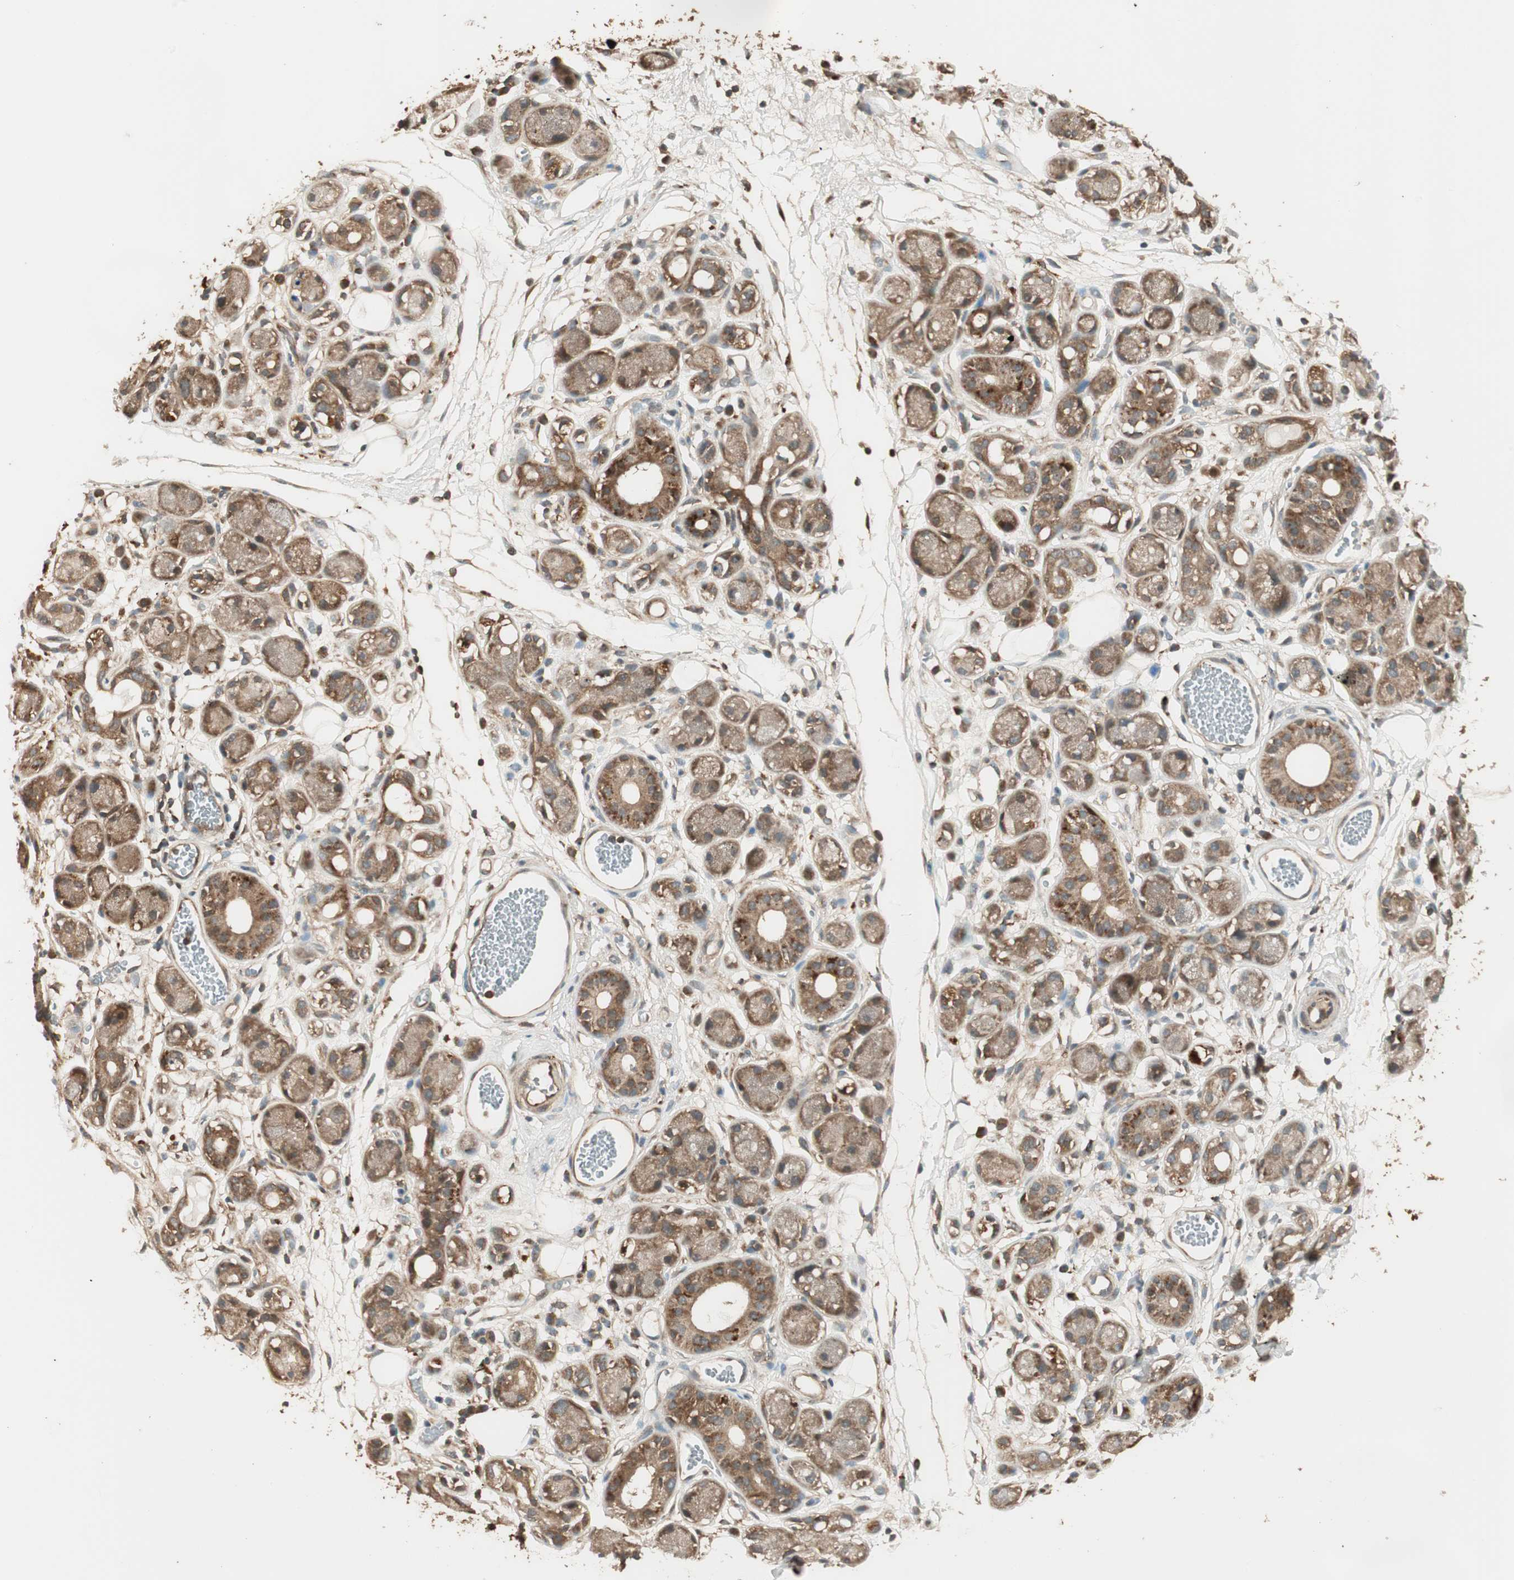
{"staining": {"intensity": "weak", "quantity": ">75%", "location": "cytoplasmic/membranous"}, "tissue": "adipose tissue", "cell_type": "Adipocytes", "image_type": "normal", "snomed": [{"axis": "morphology", "description": "Normal tissue, NOS"}, {"axis": "morphology", "description": "Inflammation, NOS"}, {"axis": "topography", "description": "Vascular tissue"}, {"axis": "topography", "description": "Salivary gland"}], "caption": "Weak cytoplasmic/membranous positivity for a protein is appreciated in about >75% of adipocytes of benign adipose tissue using immunohistochemistry.", "gene": "CNOT4", "patient": {"sex": "female", "age": 75}}